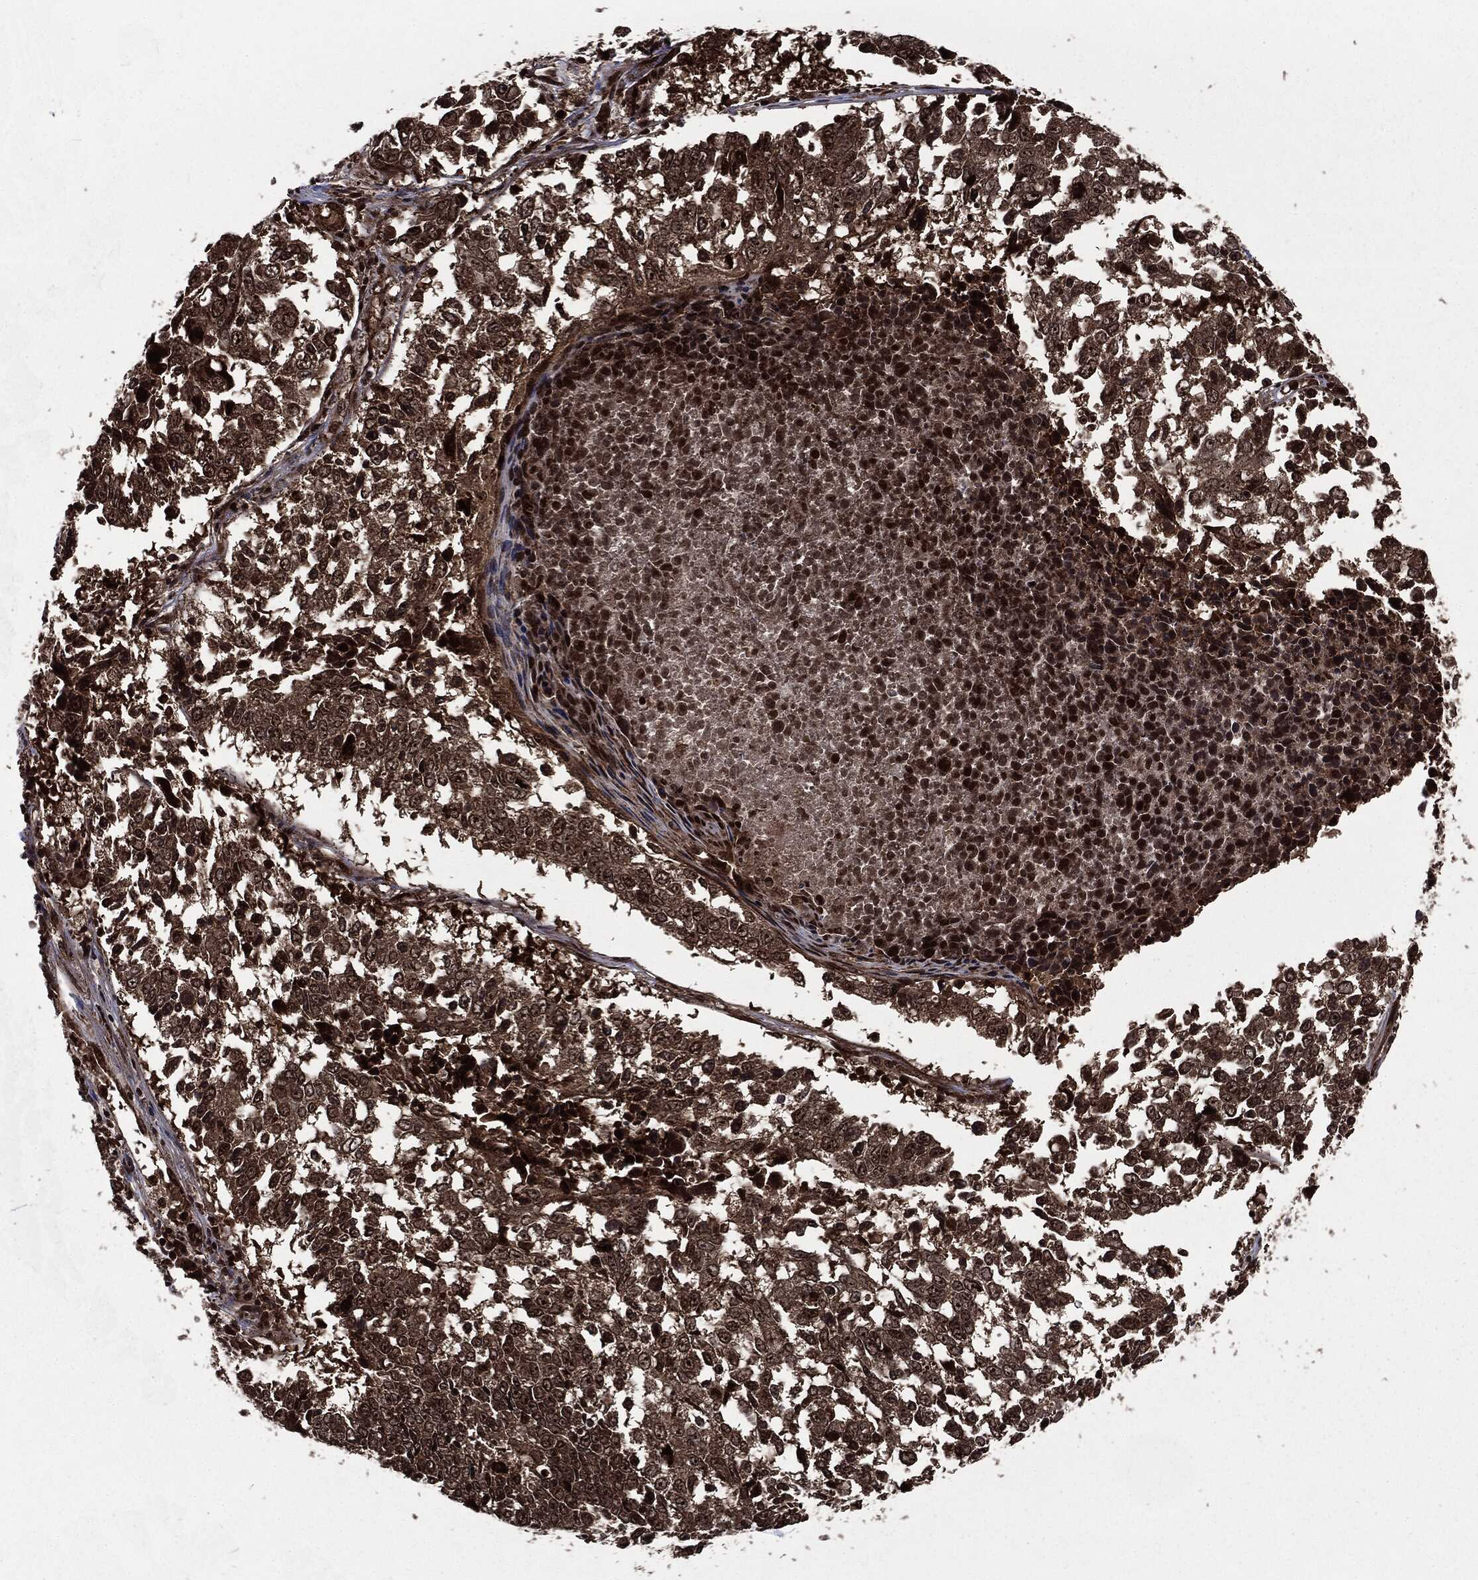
{"staining": {"intensity": "strong", "quantity": ">75%", "location": "cytoplasmic/membranous,nuclear"}, "tissue": "lung cancer", "cell_type": "Tumor cells", "image_type": "cancer", "snomed": [{"axis": "morphology", "description": "Squamous cell carcinoma, NOS"}, {"axis": "topography", "description": "Lung"}], "caption": "Immunohistochemical staining of human lung cancer (squamous cell carcinoma) reveals strong cytoplasmic/membranous and nuclear protein expression in about >75% of tumor cells.", "gene": "CARD6", "patient": {"sex": "male", "age": 82}}